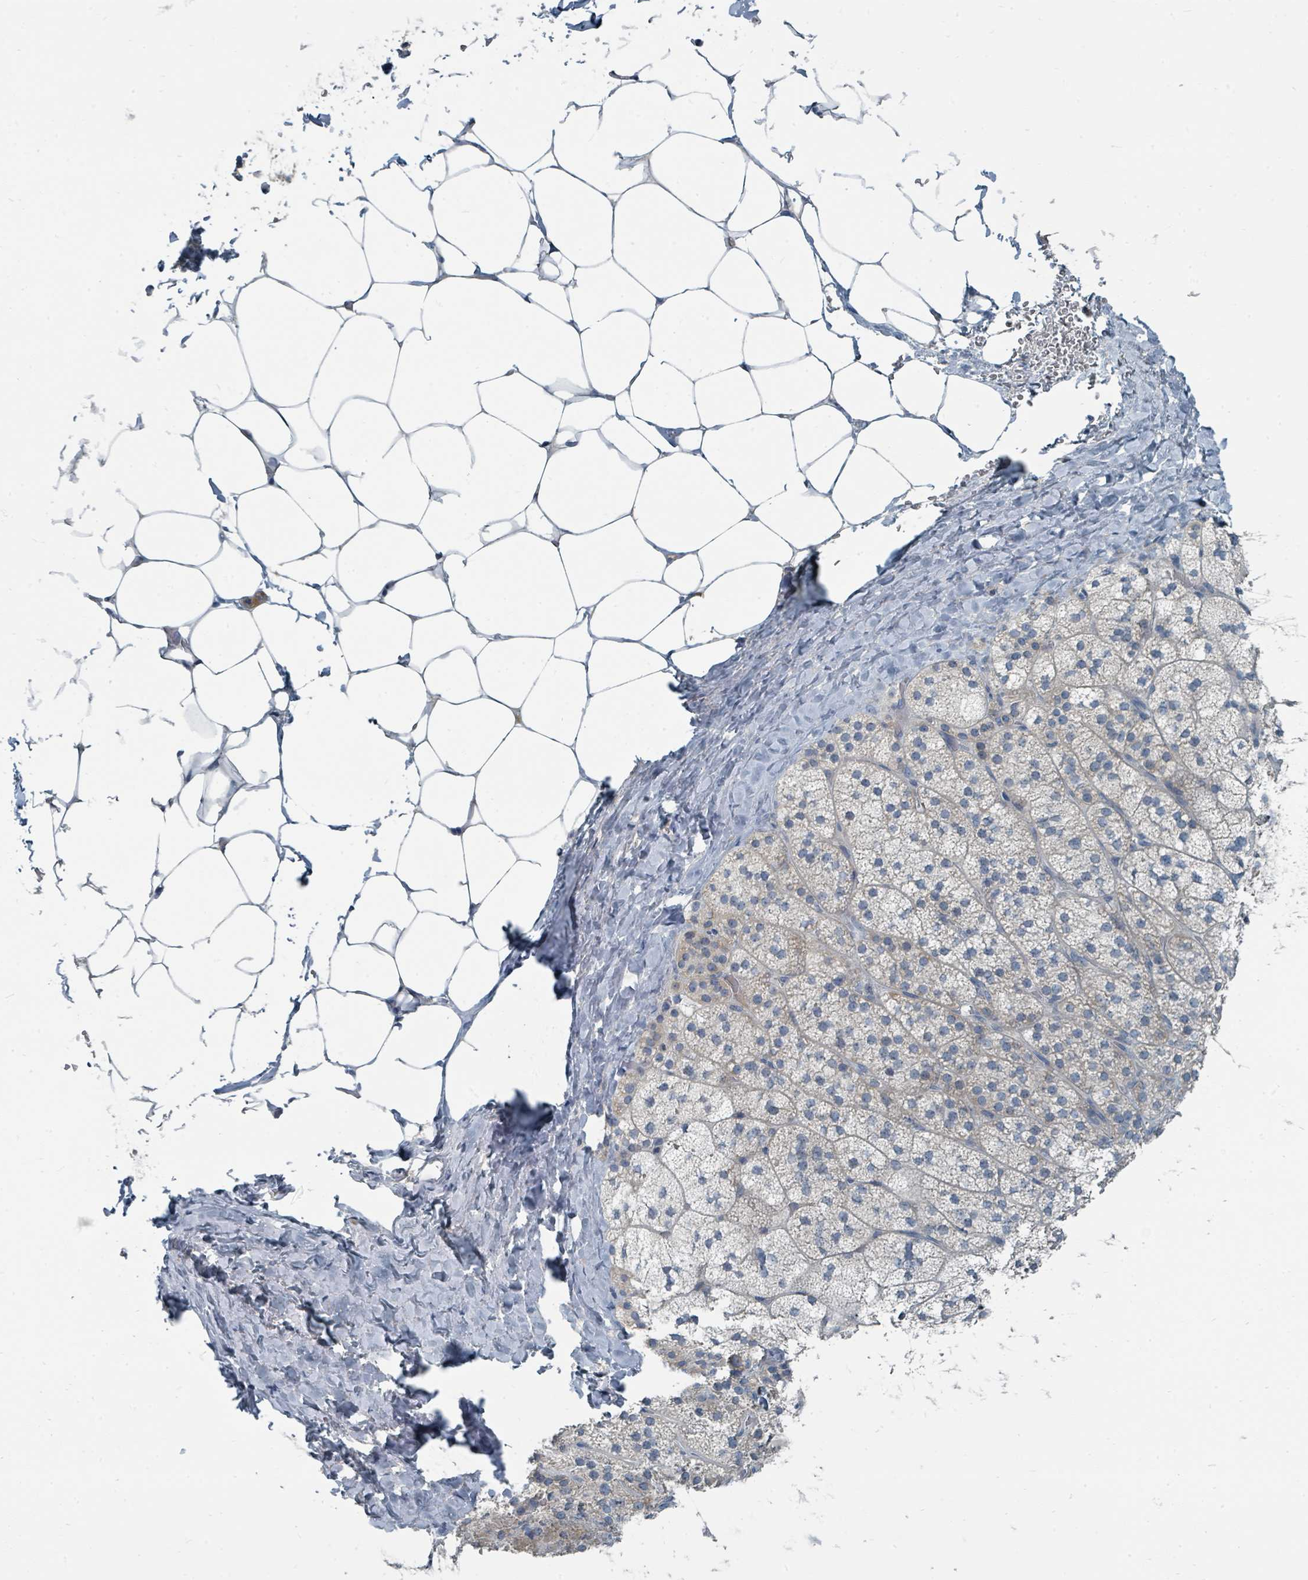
{"staining": {"intensity": "negative", "quantity": "none", "location": "none"}, "tissue": "adrenal gland", "cell_type": "Glandular cells", "image_type": "normal", "snomed": [{"axis": "morphology", "description": "Normal tissue, NOS"}, {"axis": "topography", "description": "Adrenal gland"}], "caption": "Glandular cells show no significant staining in unremarkable adrenal gland. Brightfield microscopy of immunohistochemistry stained with DAB (brown) and hematoxylin (blue), captured at high magnification.", "gene": "SLC25A23", "patient": {"sex": "female", "age": 58}}